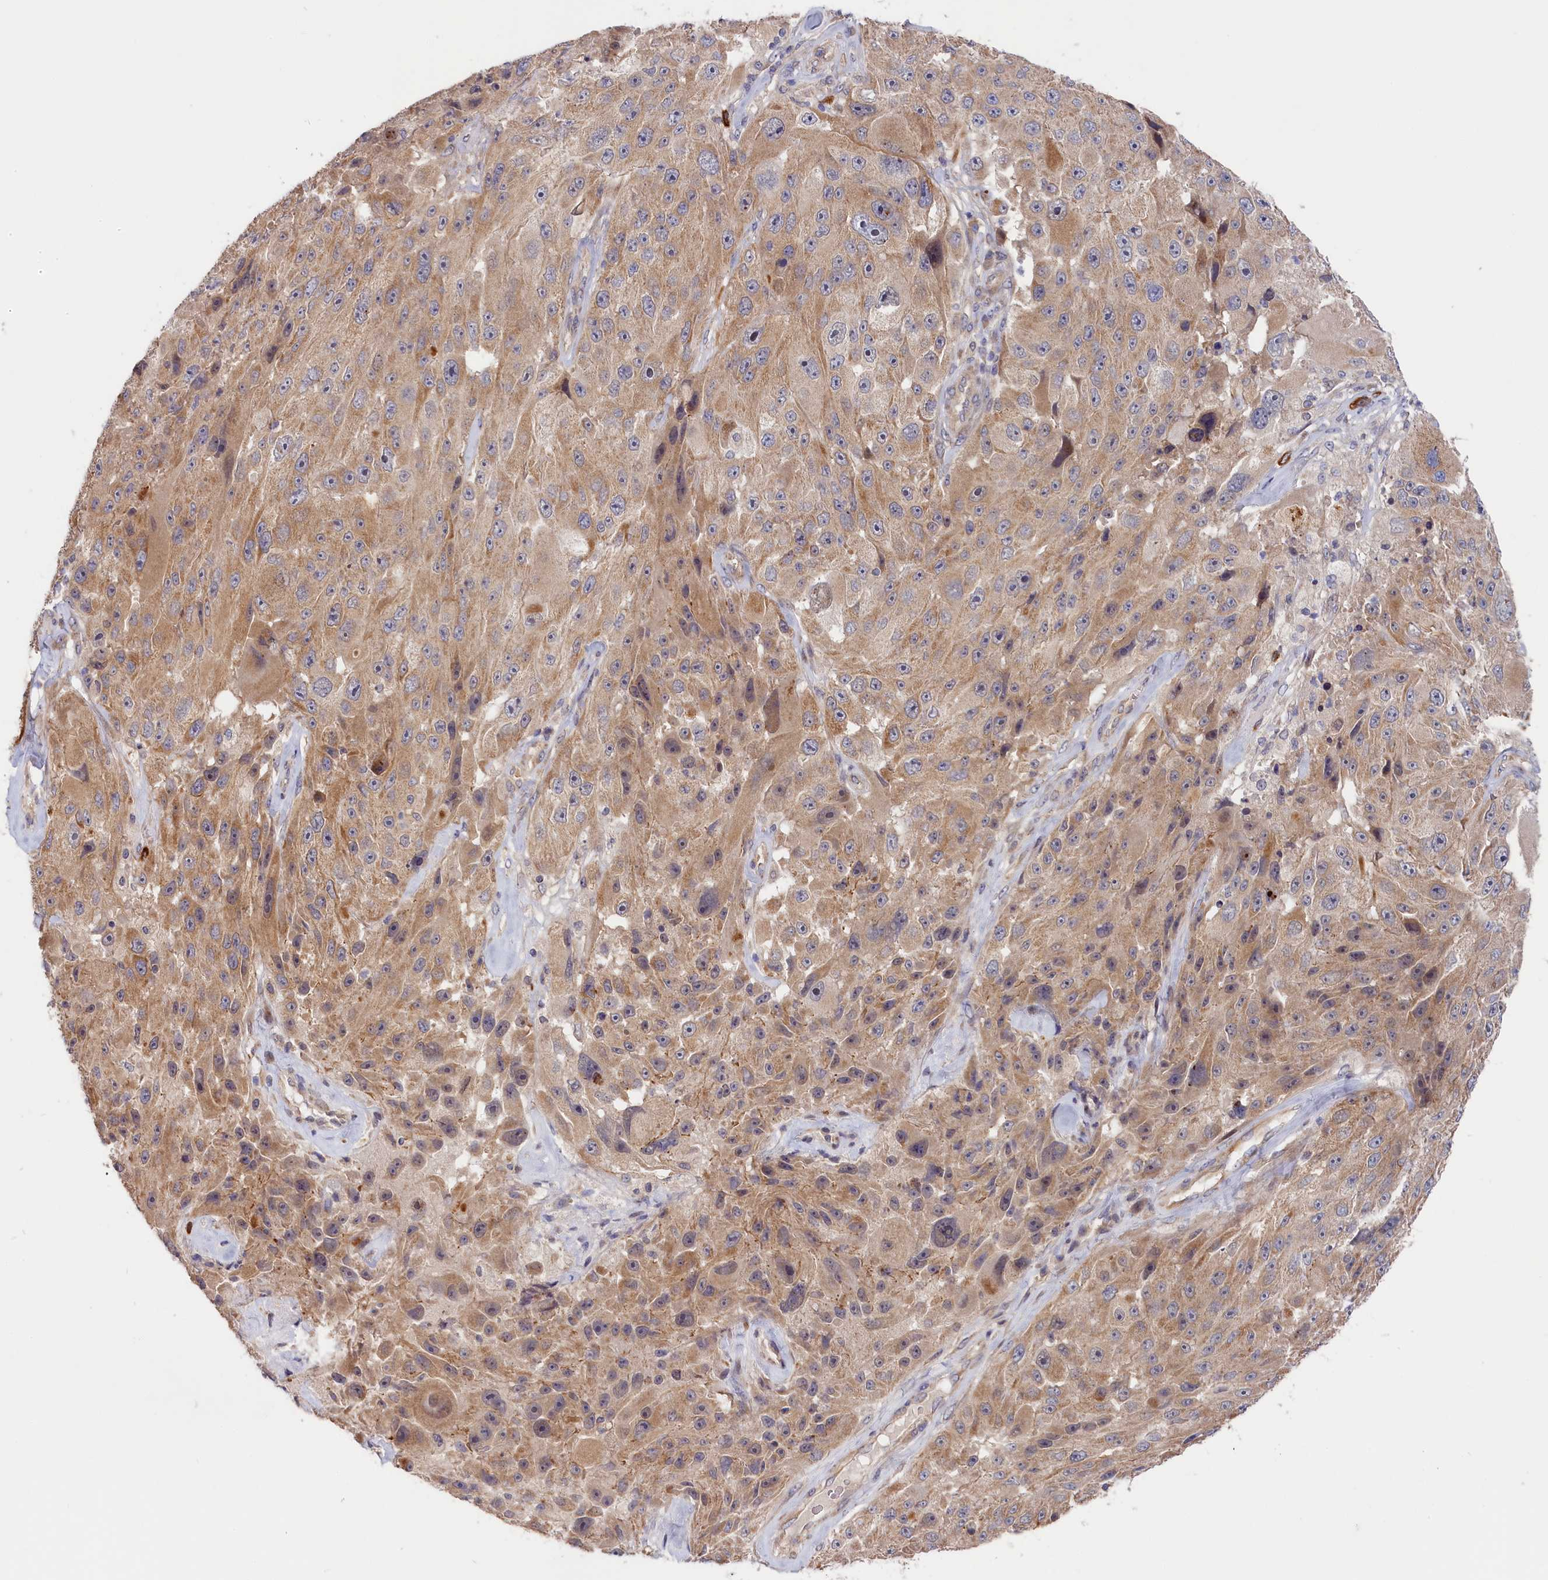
{"staining": {"intensity": "moderate", "quantity": ">75%", "location": "cytoplasmic/membranous"}, "tissue": "melanoma", "cell_type": "Tumor cells", "image_type": "cancer", "snomed": [{"axis": "morphology", "description": "Malignant melanoma, Metastatic site"}, {"axis": "topography", "description": "Lymph node"}], "caption": "Immunohistochemistry (IHC) photomicrograph of melanoma stained for a protein (brown), which demonstrates medium levels of moderate cytoplasmic/membranous expression in approximately >75% of tumor cells.", "gene": "CEP44", "patient": {"sex": "male", "age": 62}}